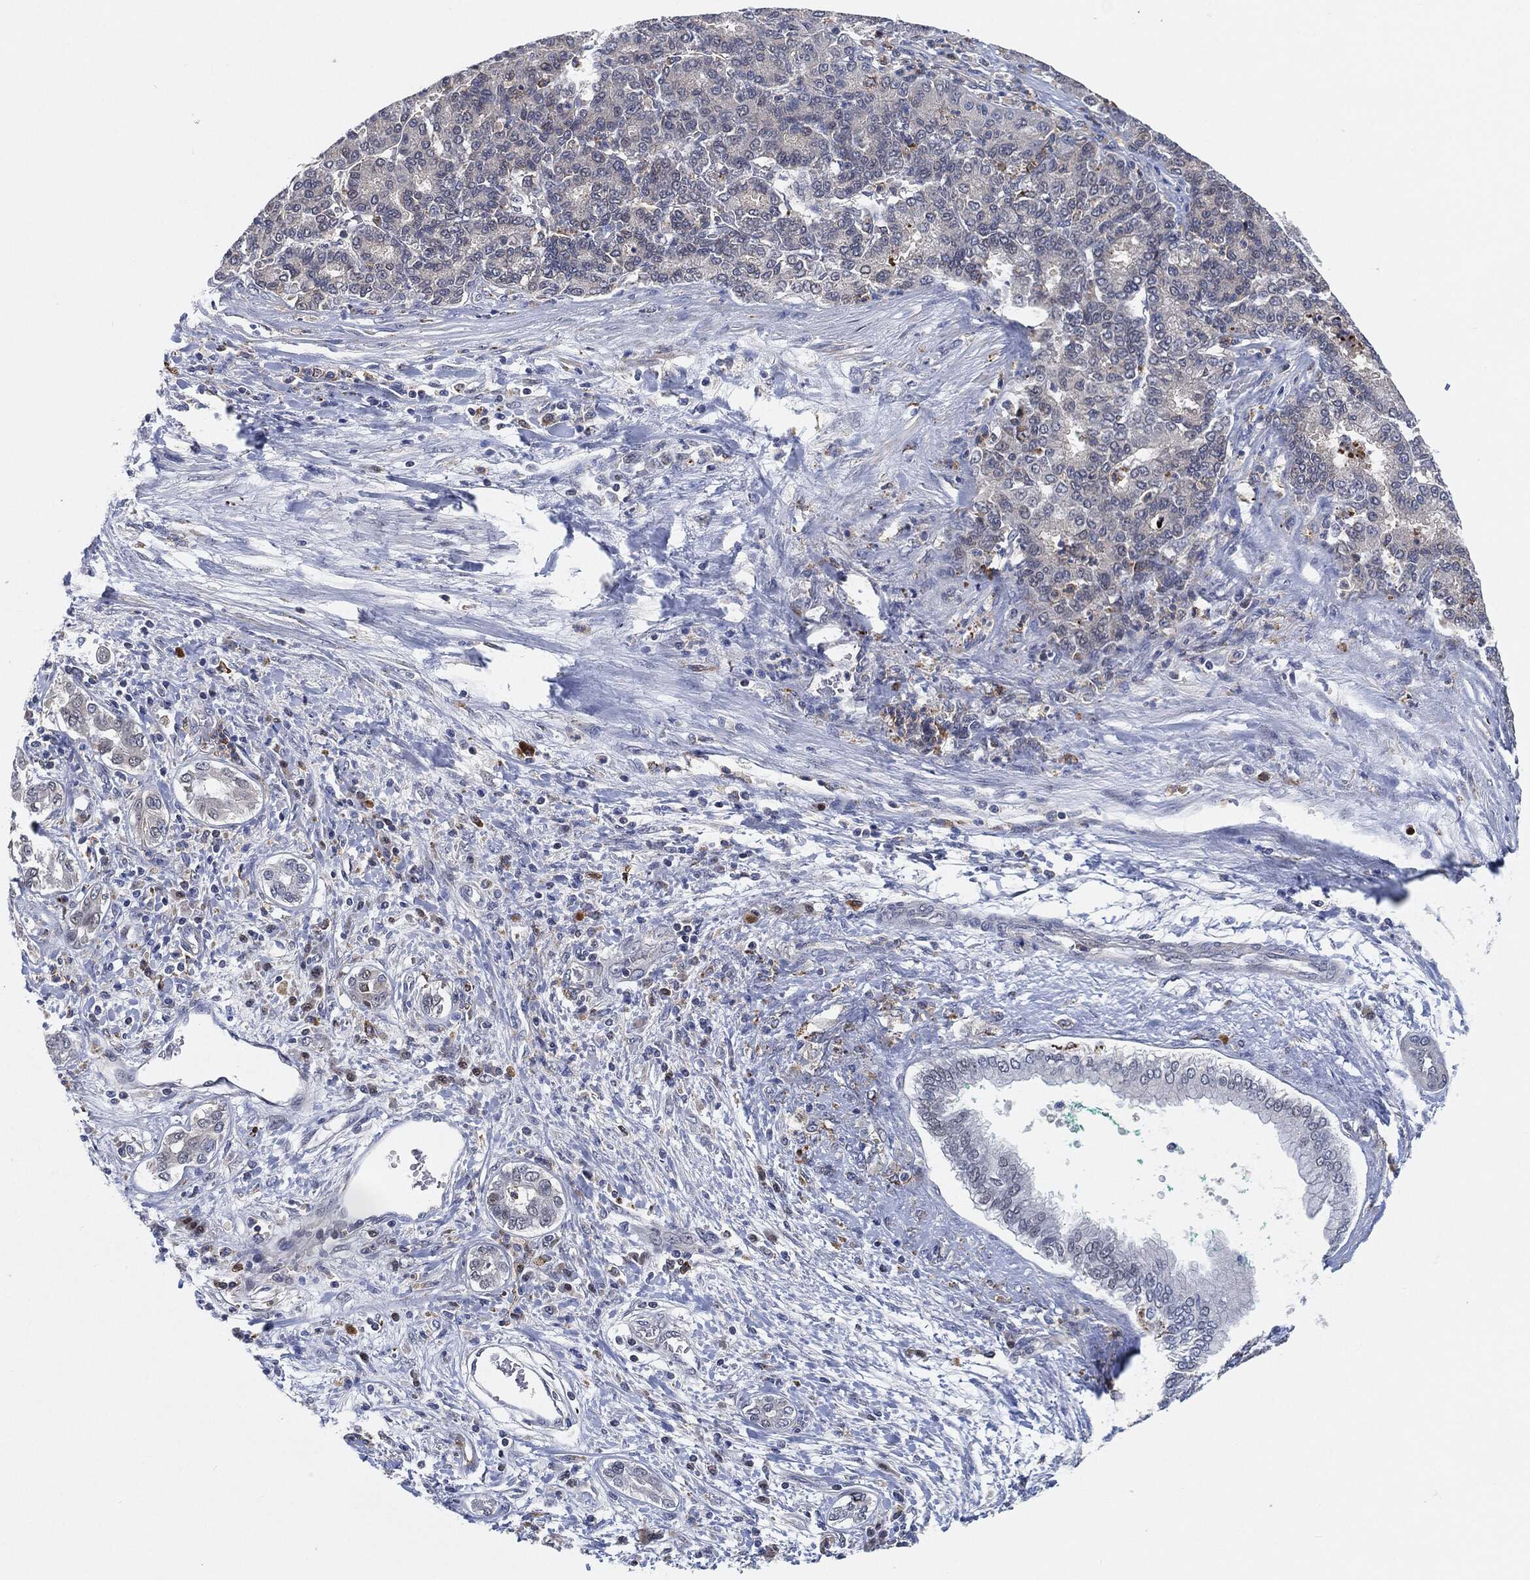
{"staining": {"intensity": "negative", "quantity": "none", "location": "none"}, "tissue": "liver cancer", "cell_type": "Tumor cells", "image_type": "cancer", "snomed": [{"axis": "morphology", "description": "Carcinoma, Hepatocellular, NOS"}, {"axis": "topography", "description": "Liver"}], "caption": "Immunohistochemistry histopathology image of hepatocellular carcinoma (liver) stained for a protein (brown), which demonstrates no staining in tumor cells. (DAB immunohistochemistry with hematoxylin counter stain).", "gene": "VSIG4", "patient": {"sex": "male", "age": 65}}